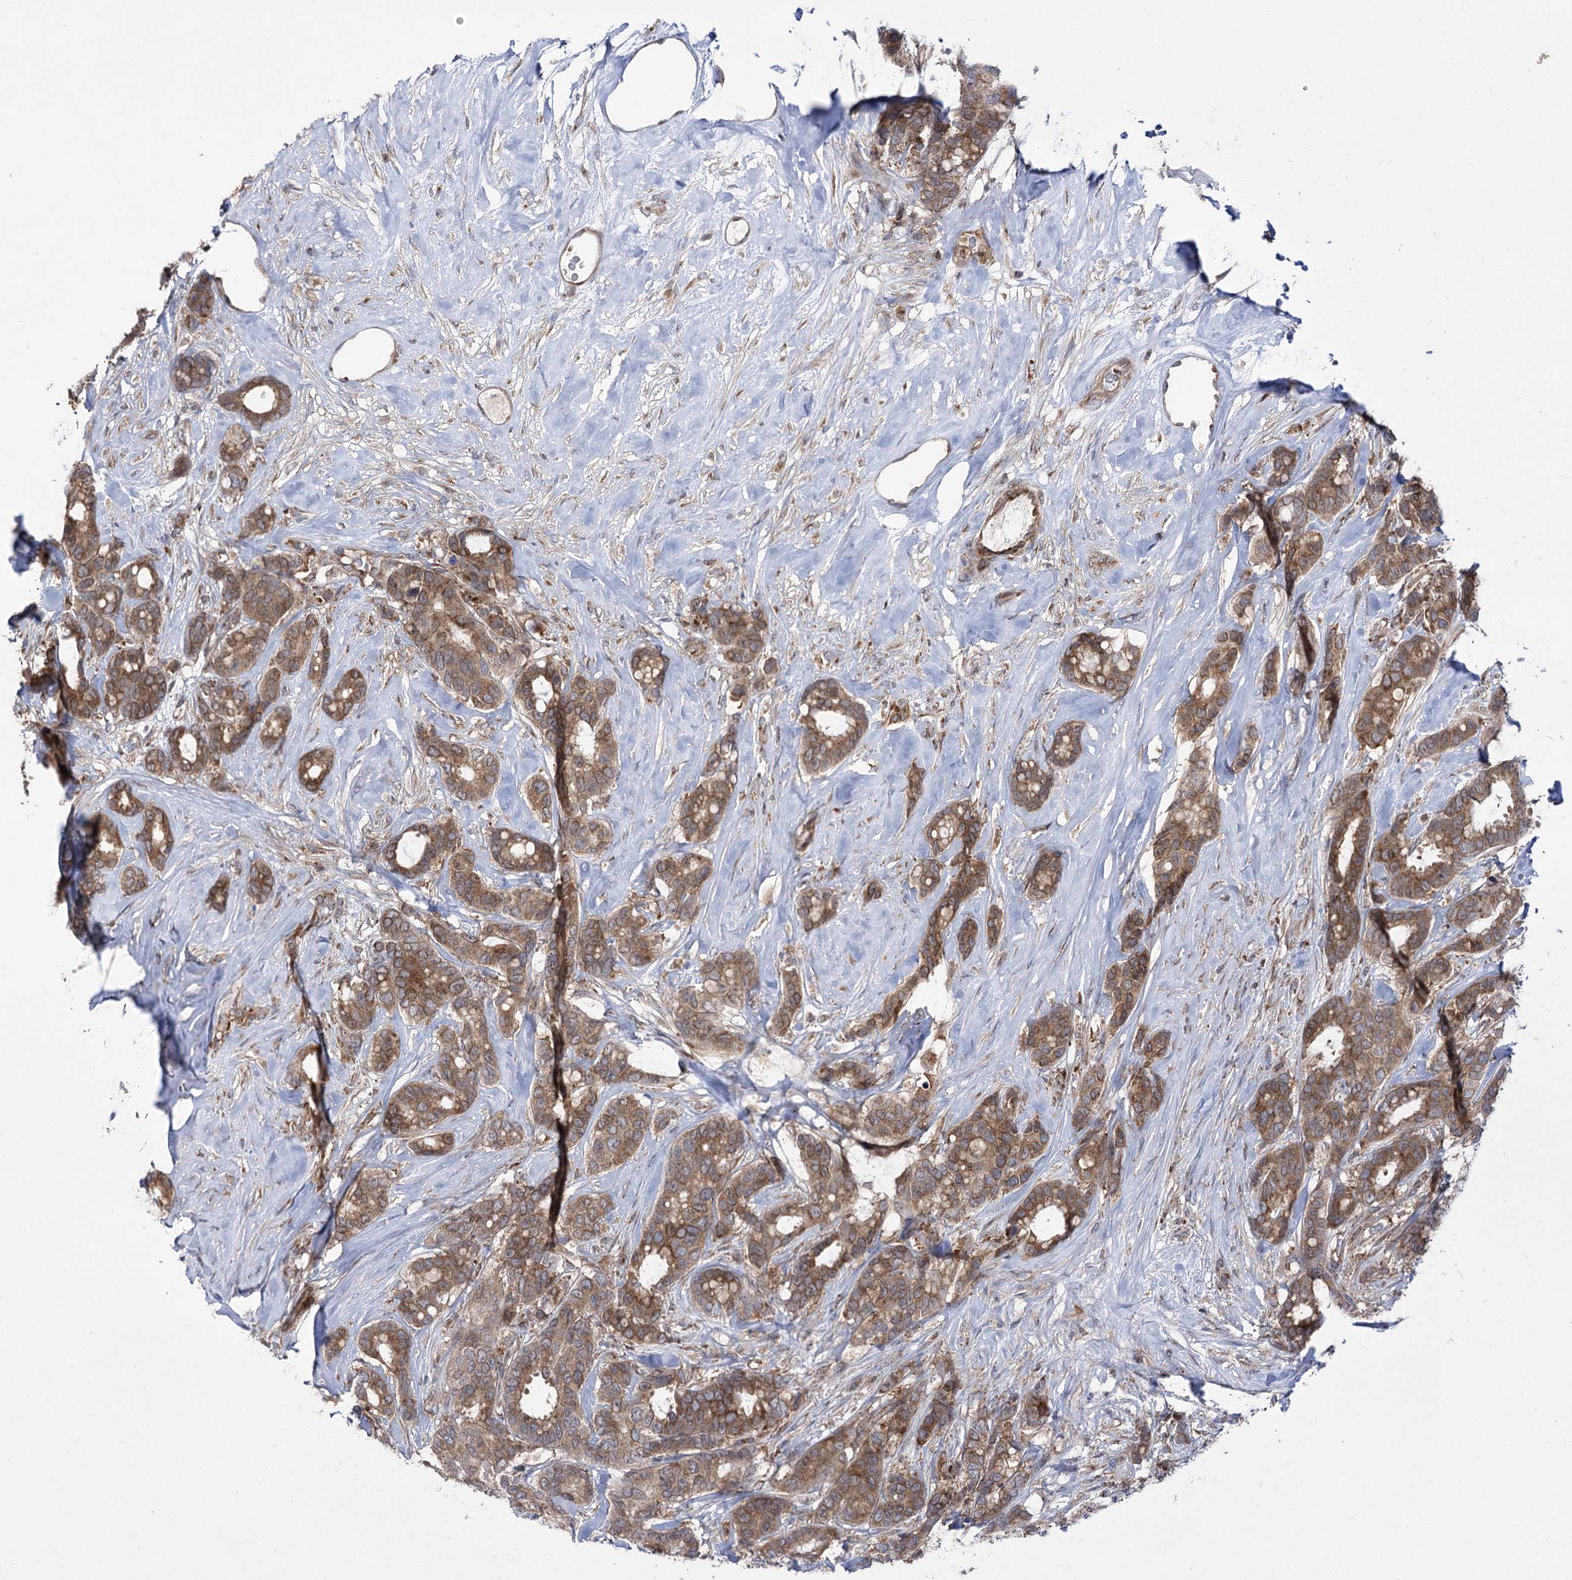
{"staining": {"intensity": "moderate", "quantity": ">75%", "location": "cytoplasmic/membranous"}, "tissue": "breast cancer", "cell_type": "Tumor cells", "image_type": "cancer", "snomed": [{"axis": "morphology", "description": "Duct carcinoma"}, {"axis": "topography", "description": "Breast"}], "caption": "The histopathology image demonstrates staining of breast cancer, revealing moderate cytoplasmic/membranous protein expression (brown color) within tumor cells.", "gene": "ZNF622", "patient": {"sex": "female", "age": 87}}